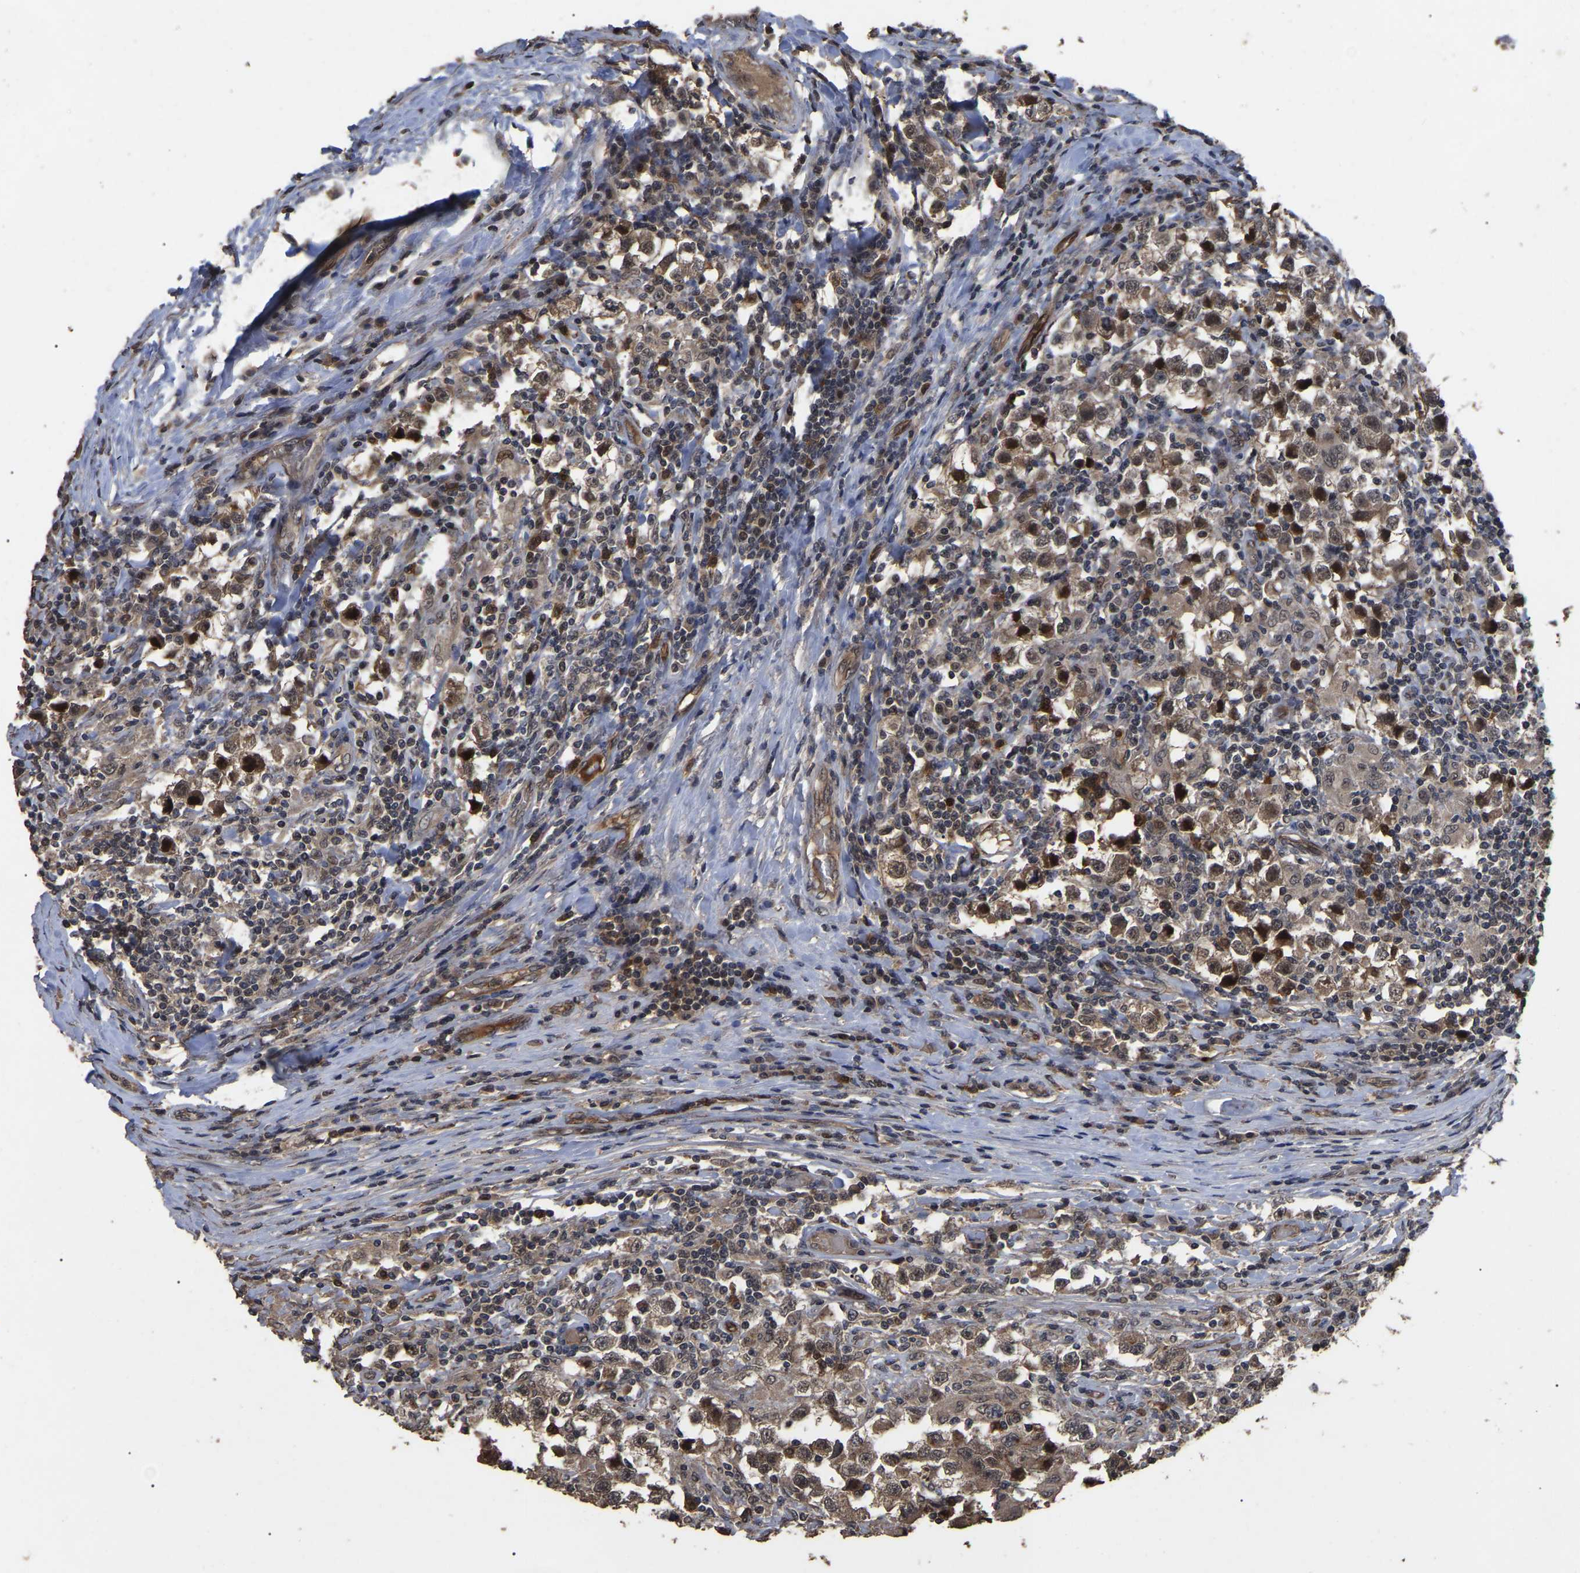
{"staining": {"intensity": "moderate", "quantity": ">75%", "location": "cytoplasmic/membranous"}, "tissue": "testis cancer", "cell_type": "Tumor cells", "image_type": "cancer", "snomed": [{"axis": "morphology", "description": "Carcinoma, Embryonal, NOS"}, {"axis": "topography", "description": "Testis"}], "caption": "Tumor cells show medium levels of moderate cytoplasmic/membranous expression in approximately >75% of cells in testis embryonal carcinoma. Using DAB (brown) and hematoxylin (blue) stains, captured at high magnification using brightfield microscopy.", "gene": "FAM161B", "patient": {"sex": "male", "age": 21}}